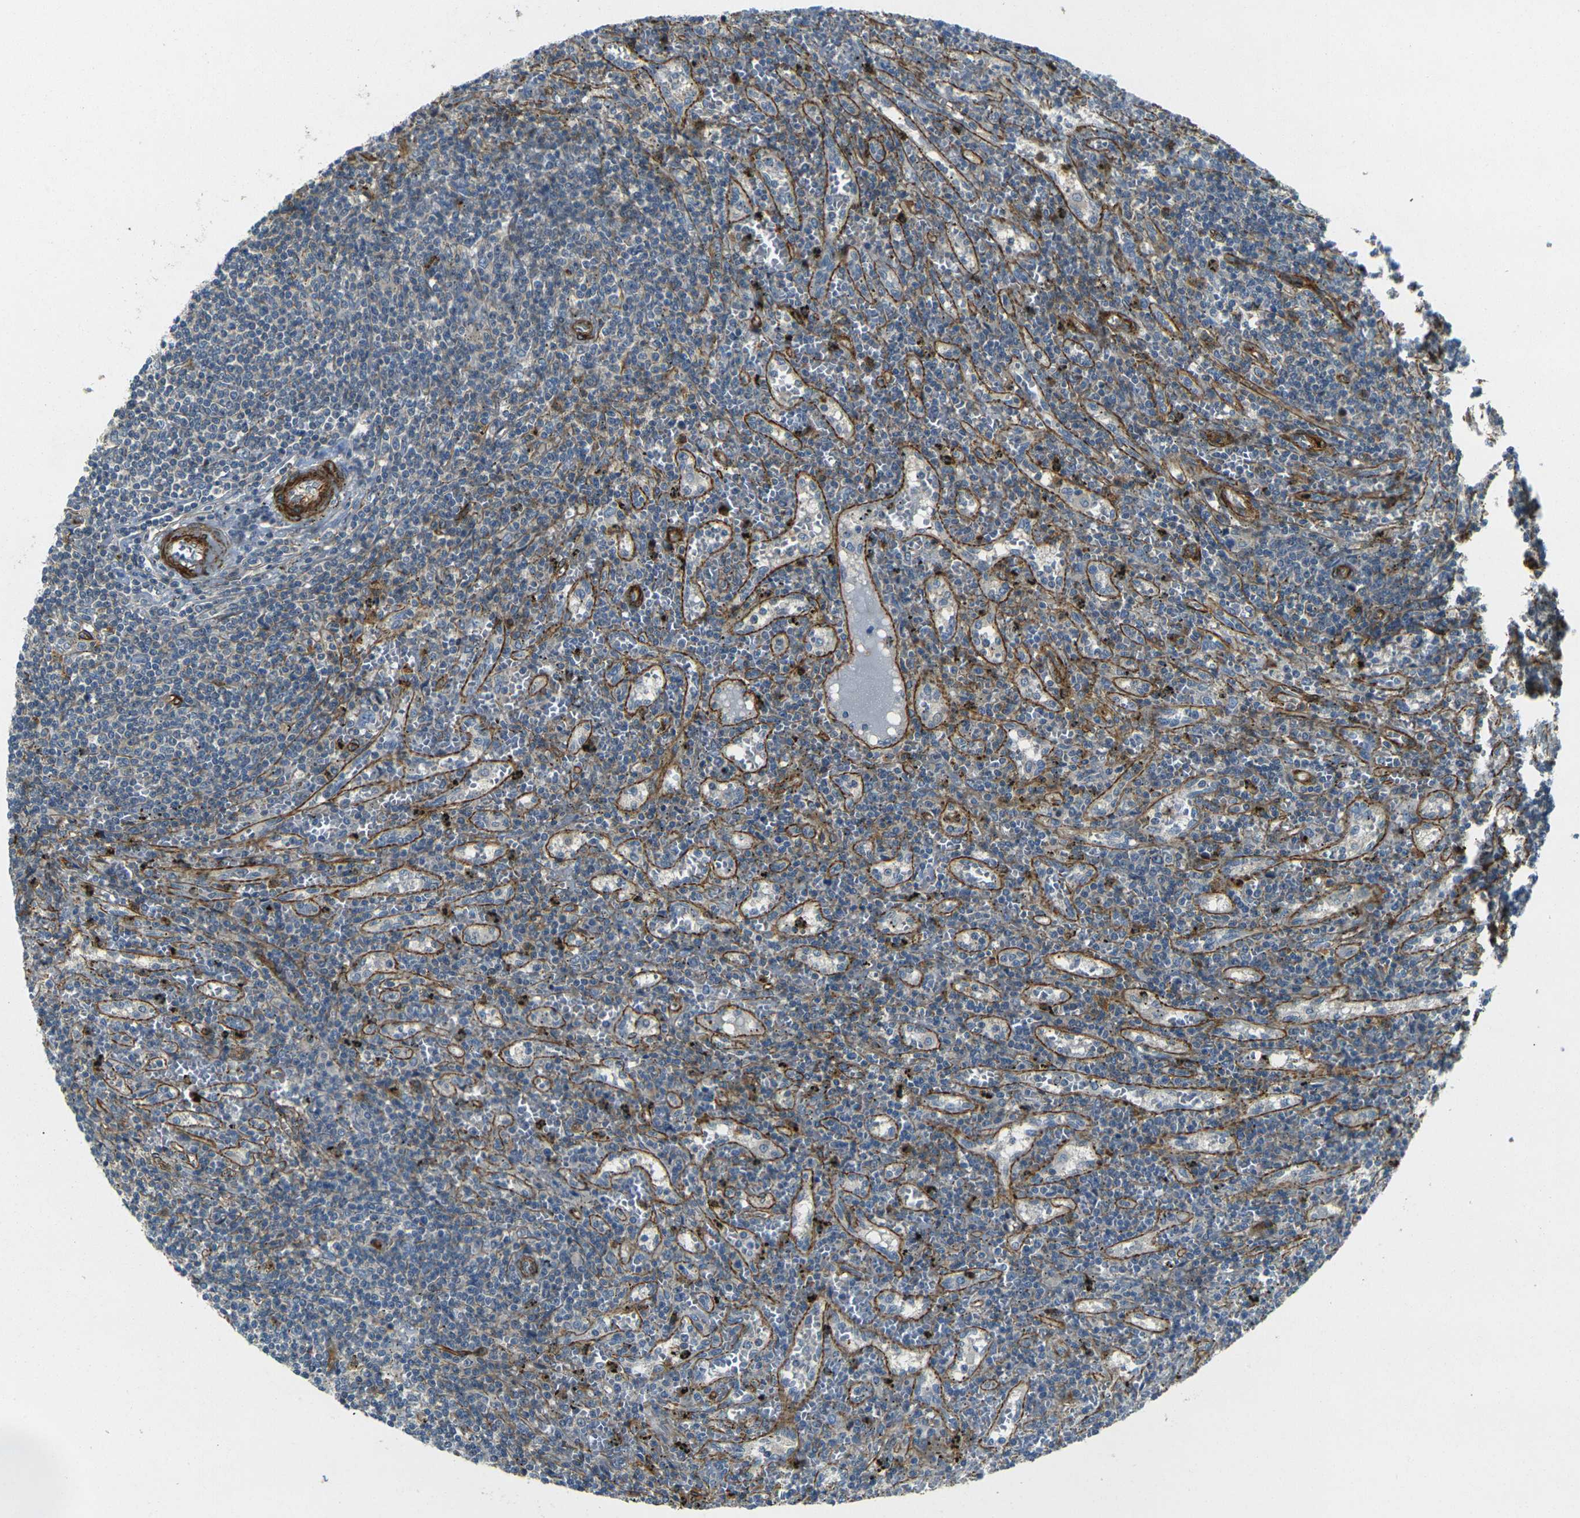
{"staining": {"intensity": "negative", "quantity": "none", "location": "none"}, "tissue": "lymphoma", "cell_type": "Tumor cells", "image_type": "cancer", "snomed": [{"axis": "morphology", "description": "Malignant lymphoma, non-Hodgkin's type, Low grade"}, {"axis": "topography", "description": "Spleen"}], "caption": "This is a photomicrograph of immunohistochemistry staining of low-grade malignant lymphoma, non-Hodgkin's type, which shows no positivity in tumor cells. (Stains: DAB (3,3'-diaminobenzidine) IHC with hematoxylin counter stain, Microscopy: brightfield microscopy at high magnification).", "gene": "EPHA7", "patient": {"sex": "male", "age": 76}}